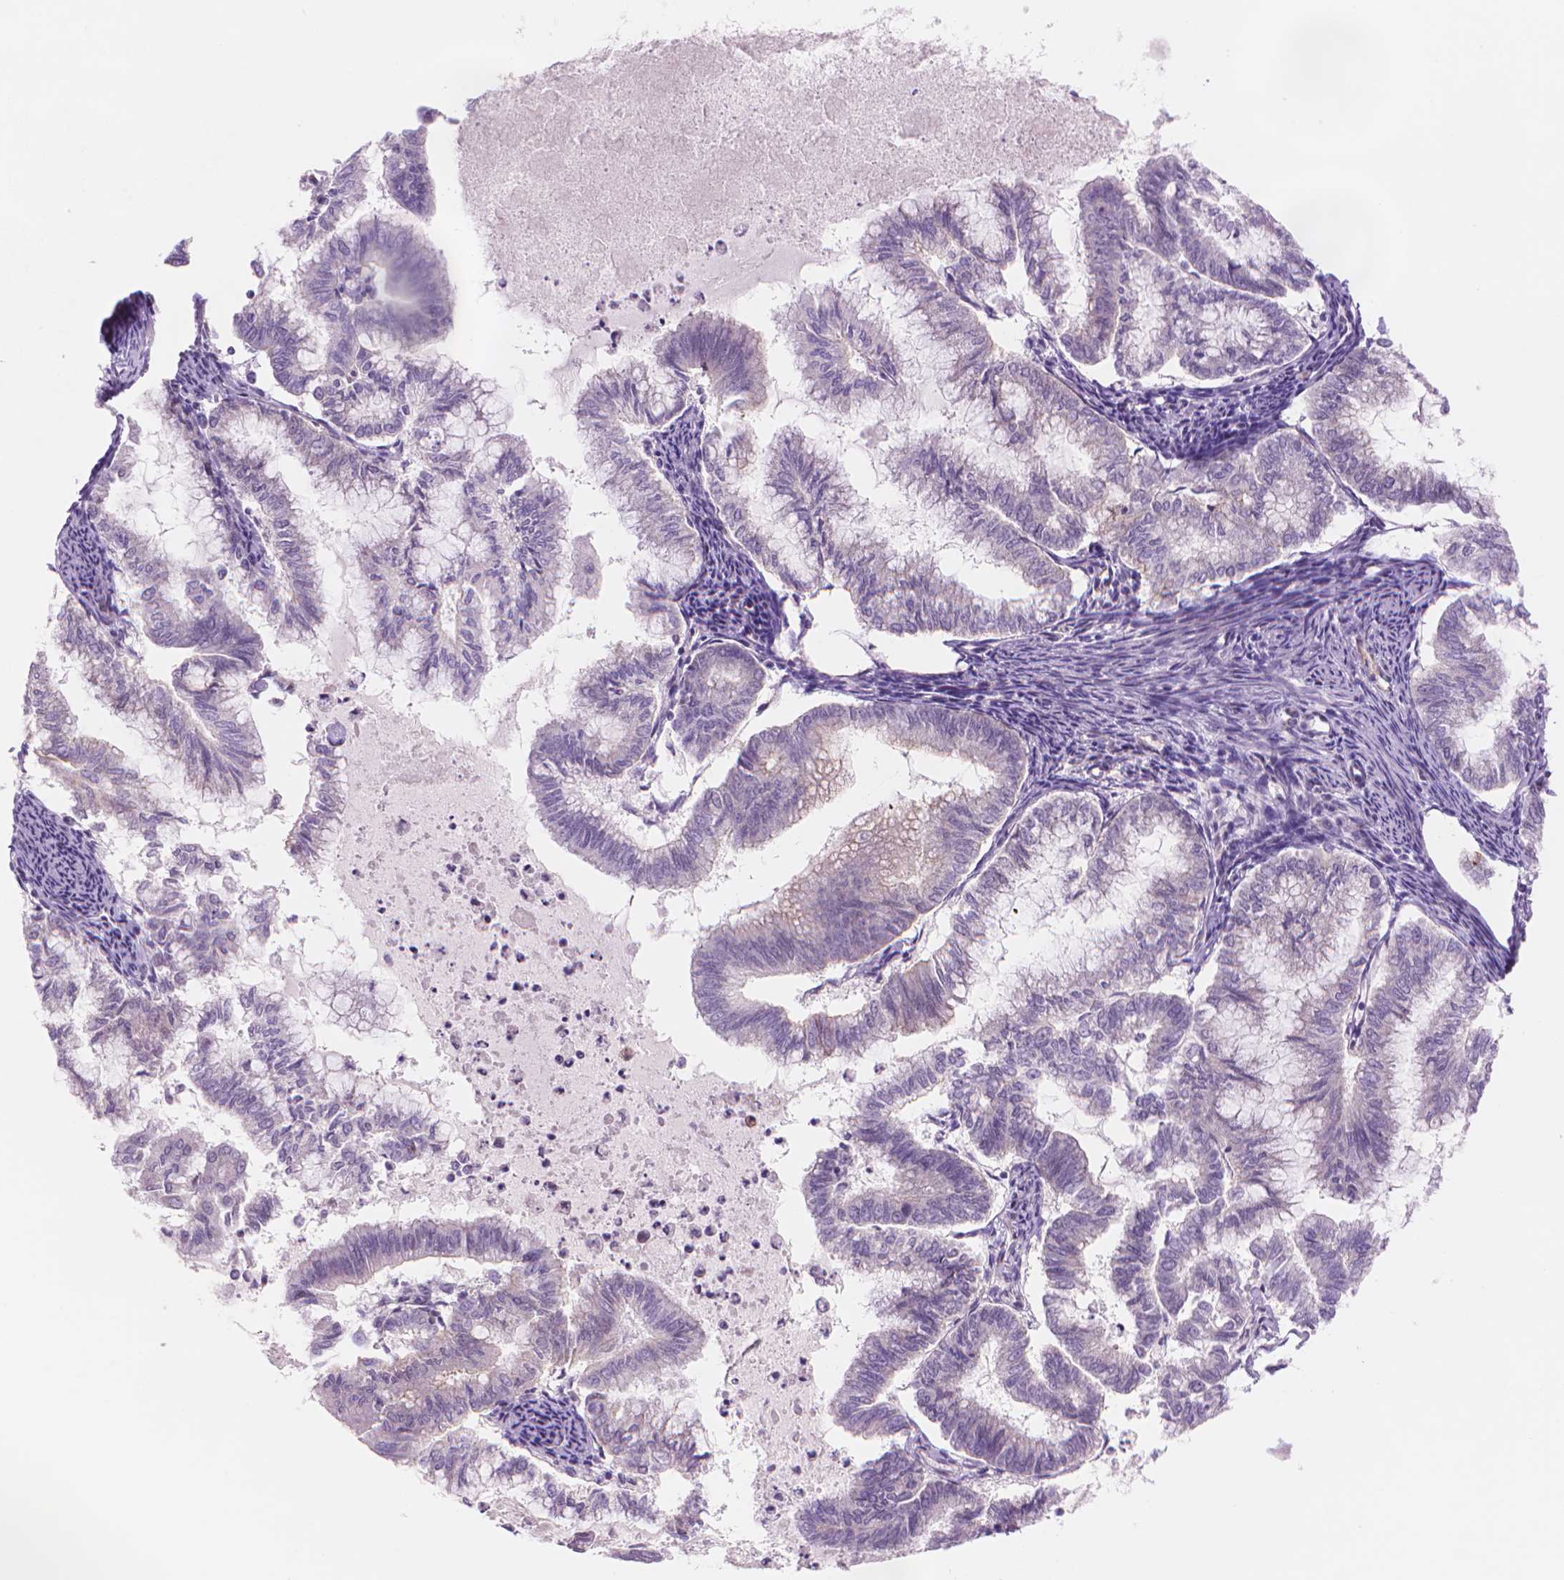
{"staining": {"intensity": "negative", "quantity": "none", "location": "none"}, "tissue": "endometrial cancer", "cell_type": "Tumor cells", "image_type": "cancer", "snomed": [{"axis": "morphology", "description": "Adenocarcinoma, NOS"}, {"axis": "topography", "description": "Endometrium"}], "caption": "A photomicrograph of human adenocarcinoma (endometrial) is negative for staining in tumor cells. (Brightfield microscopy of DAB immunohistochemistry at high magnification).", "gene": "POLR3D", "patient": {"sex": "female", "age": 79}}